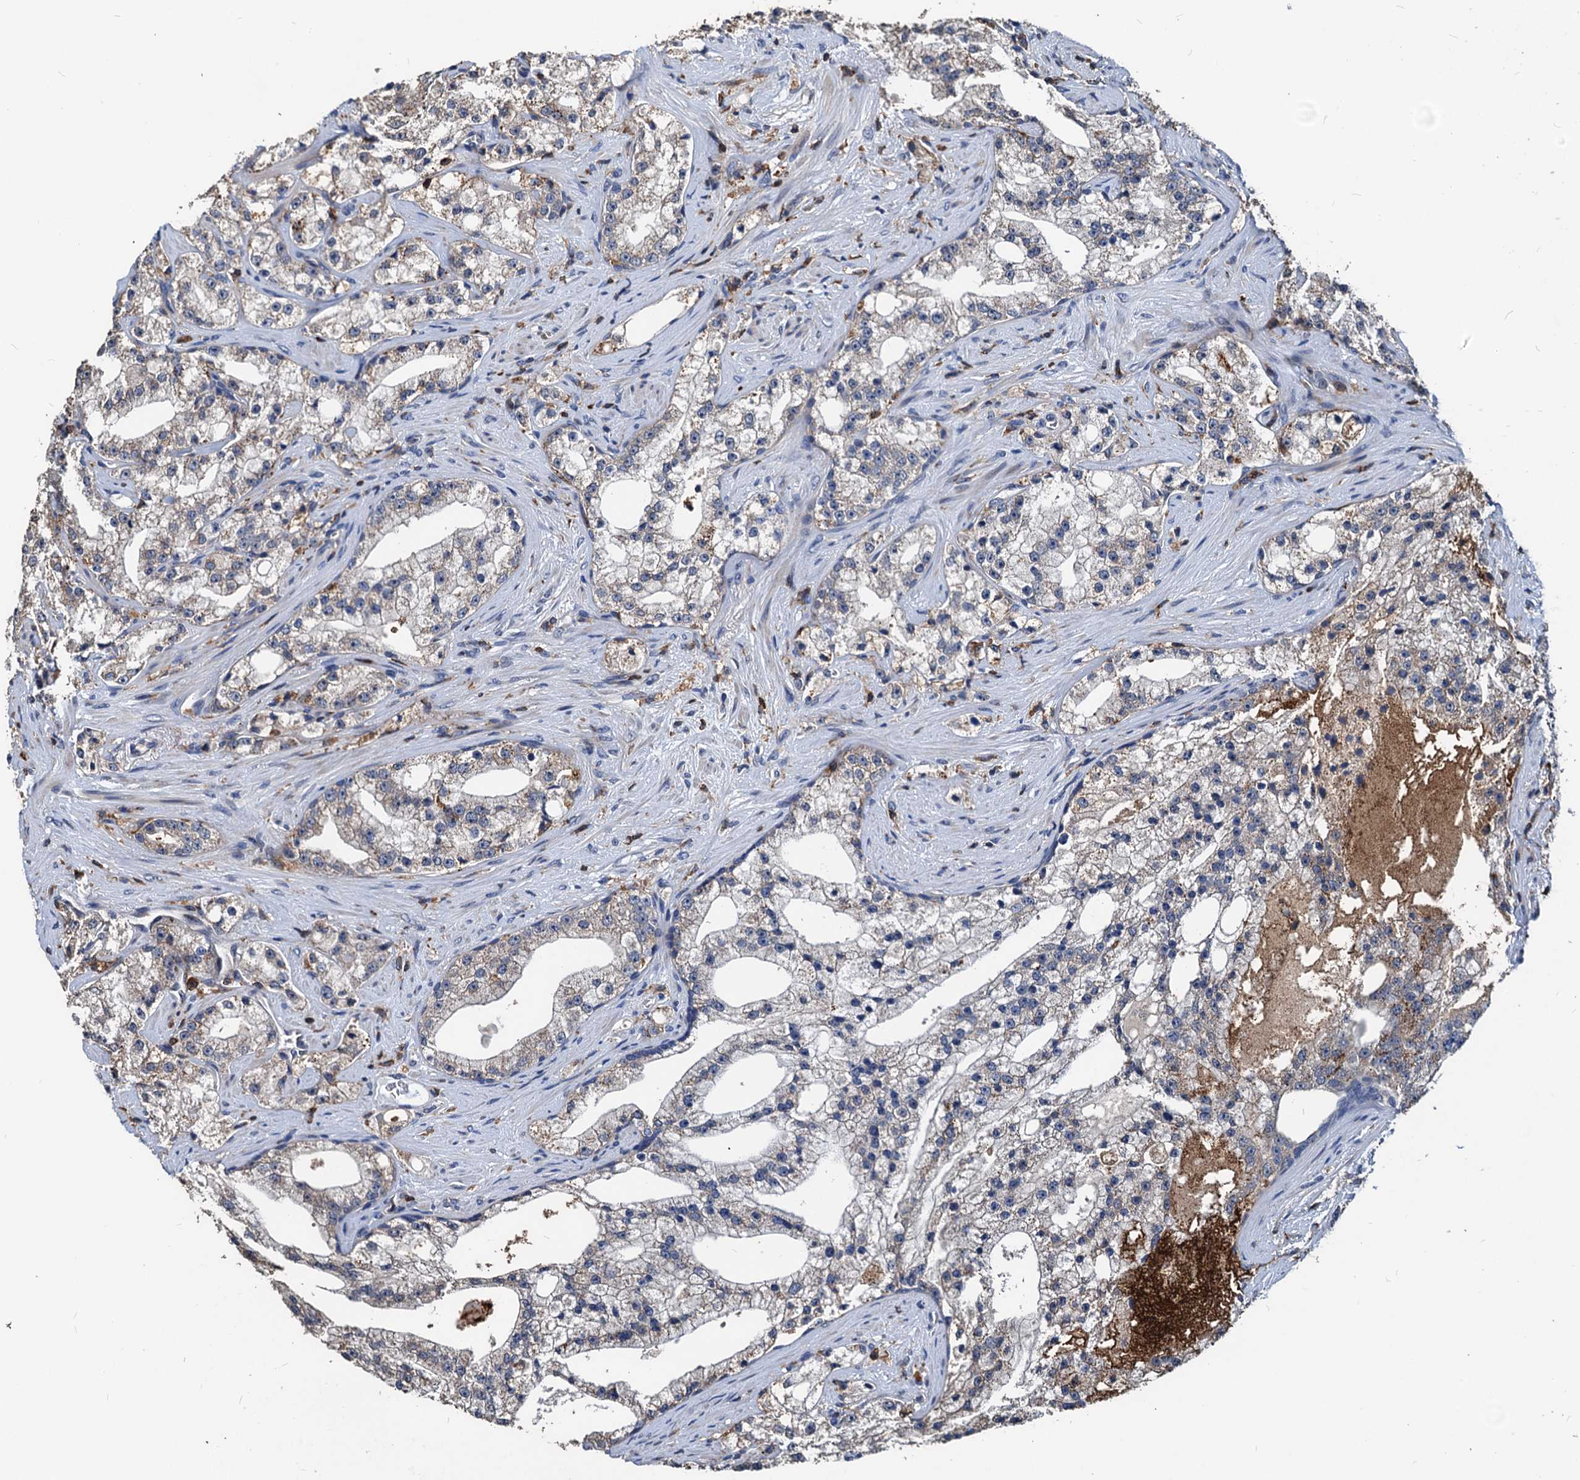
{"staining": {"intensity": "weak", "quantity": "<25%", "location": "cytoplasmic/membranous"}, "tissue": "prostate cancer", "cell_type": "Tumor cells", "image_type": "cancer", "snomed": [{"axis": "morphology", "description": "Adenocarcinoma, High grade"}, {"axis": "topography", "description": "Prostate"}], "caption": "Immunohistochemistry image of human prostate cancer (adenocarcinoma (high-grade)) stained for a protein (brown), which exhibits no expression in tumor cells.", "gene": "LCP2", "patient": {"sex": "male", "age": 64}}